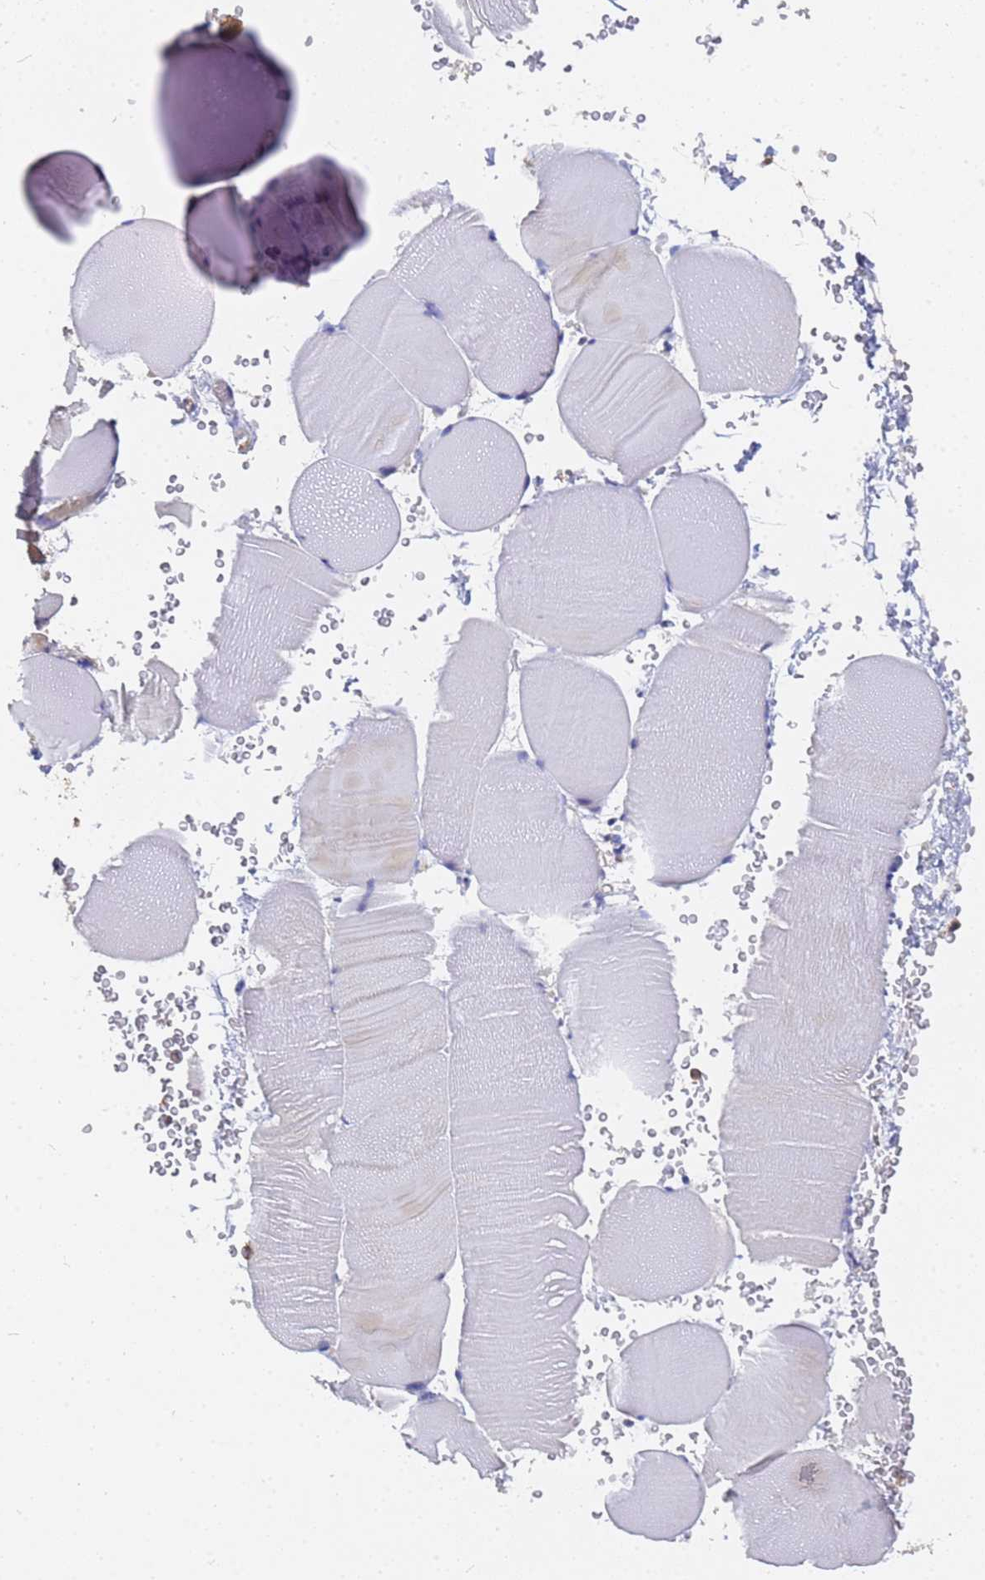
{"staining": {"intensity": "weak", "quantity": "<25%", "location": "cytoplasmic/membranous"}, "tissue": "skeletal muscle", "cell_type": "Myocytes", "image_type": "normal", "snomed": [{"axis": "morphology", "description": "Normal tissue, NOS"}, {"axis": "topography", "description": "Skeletal muscle"}], "caption": "DAB (3,3'-diaminobenzidine) immunohistochemical staining of unremarkable human skeletal muscle demonstrates no significant expression in myocytes. (DAB (3,3'-diaminobenzidine) immunohistochemistry (IHC), high magnification).", "gene": "ALS2CL", "patient": {"sex": "male", "age": 62}}